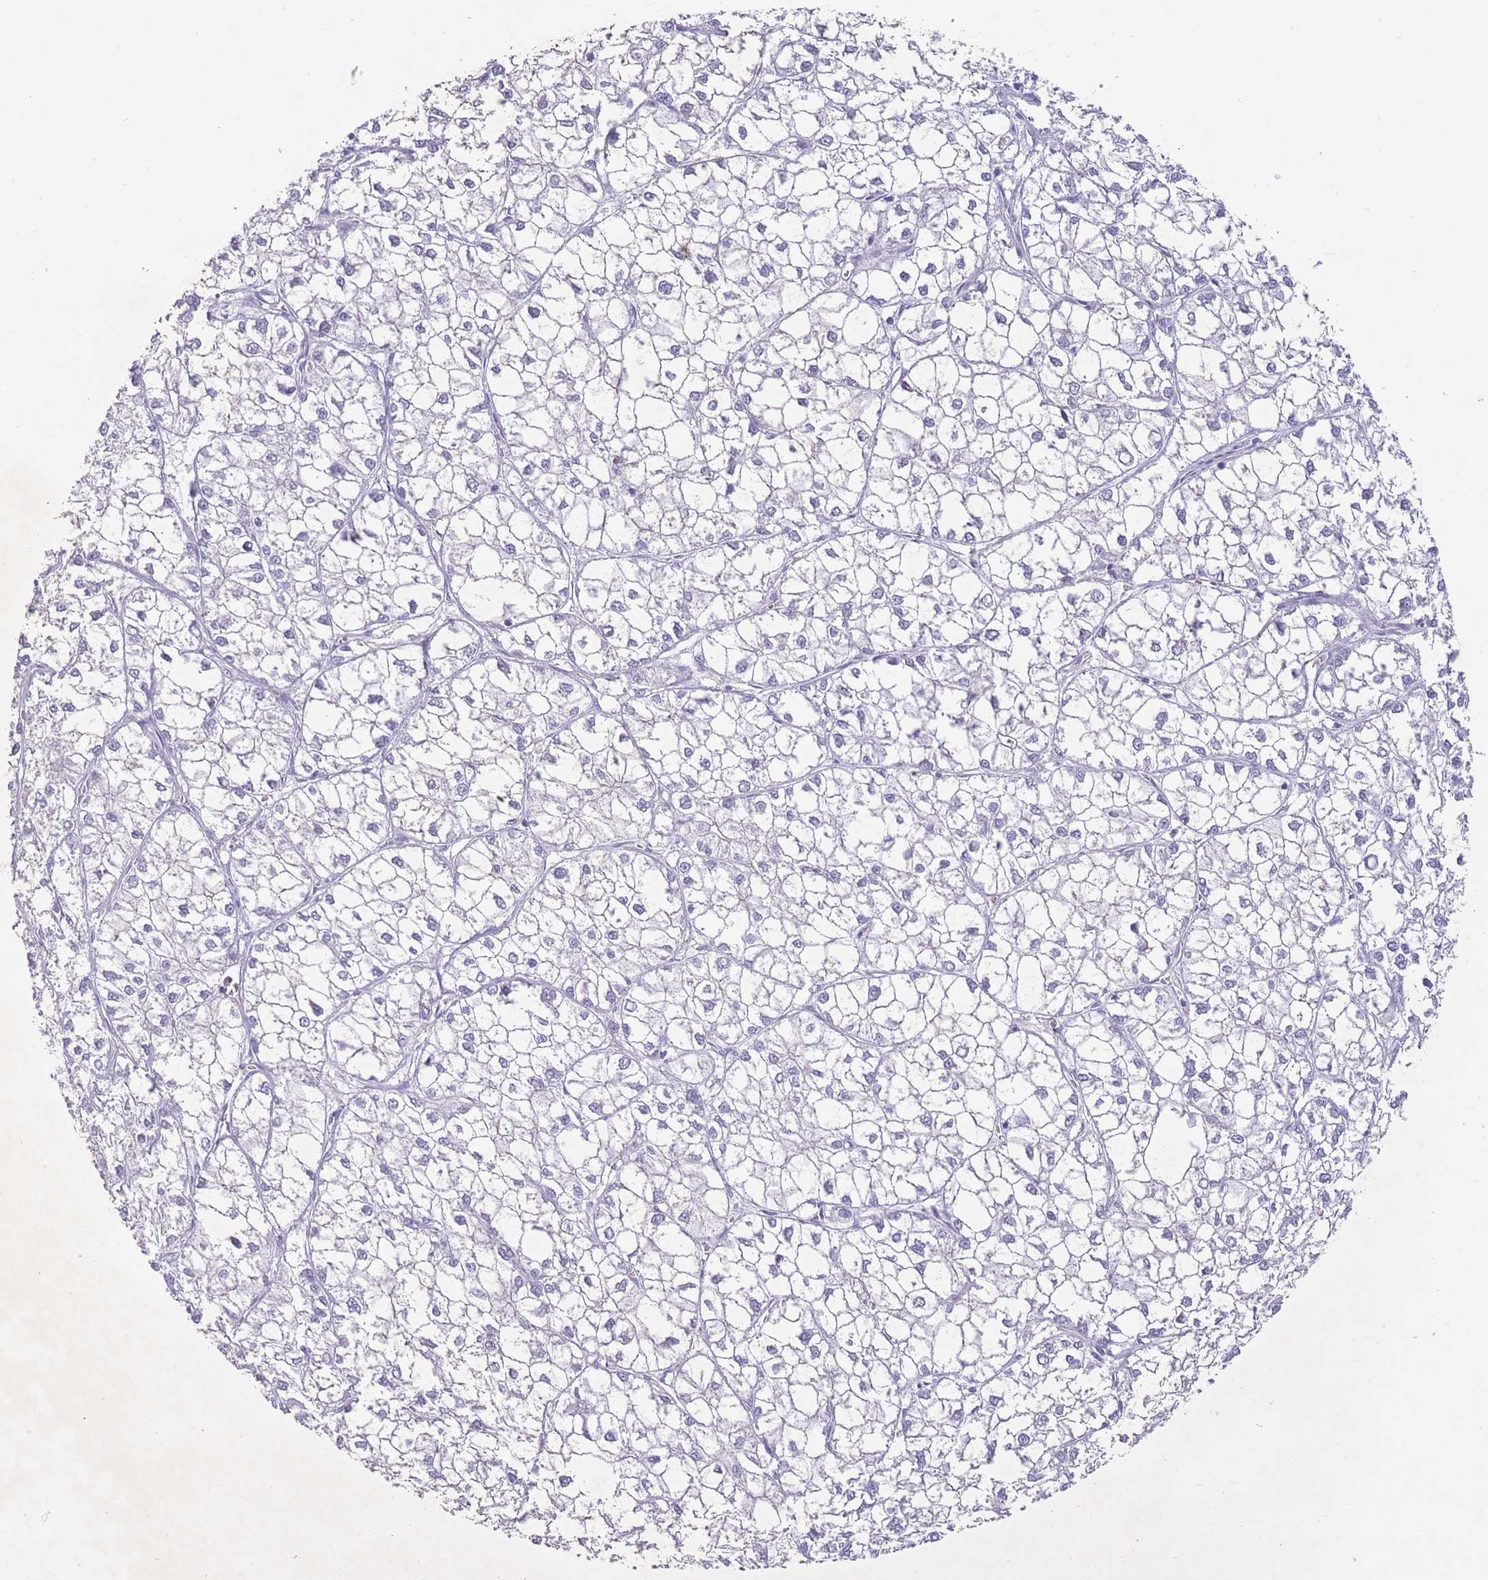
{"staining": {"intensity": "negative", "quantity": "none", "location": "none"}, "tissue": "liver cancer", "cell_type": "Tumor cells", "image_type": "cancer", "snomed": [{"axis": "morphology", "description": "Carcinoma, Hepatocellular, NOS"}, {"axis": "topography", "description": "Liver"}], "caption": "Tumor cells are negative for protein expression in human hepatocellular carcinoma (liver).", "gene": "PNPLA5", "patient": {"sex": "female", "age": 43}}